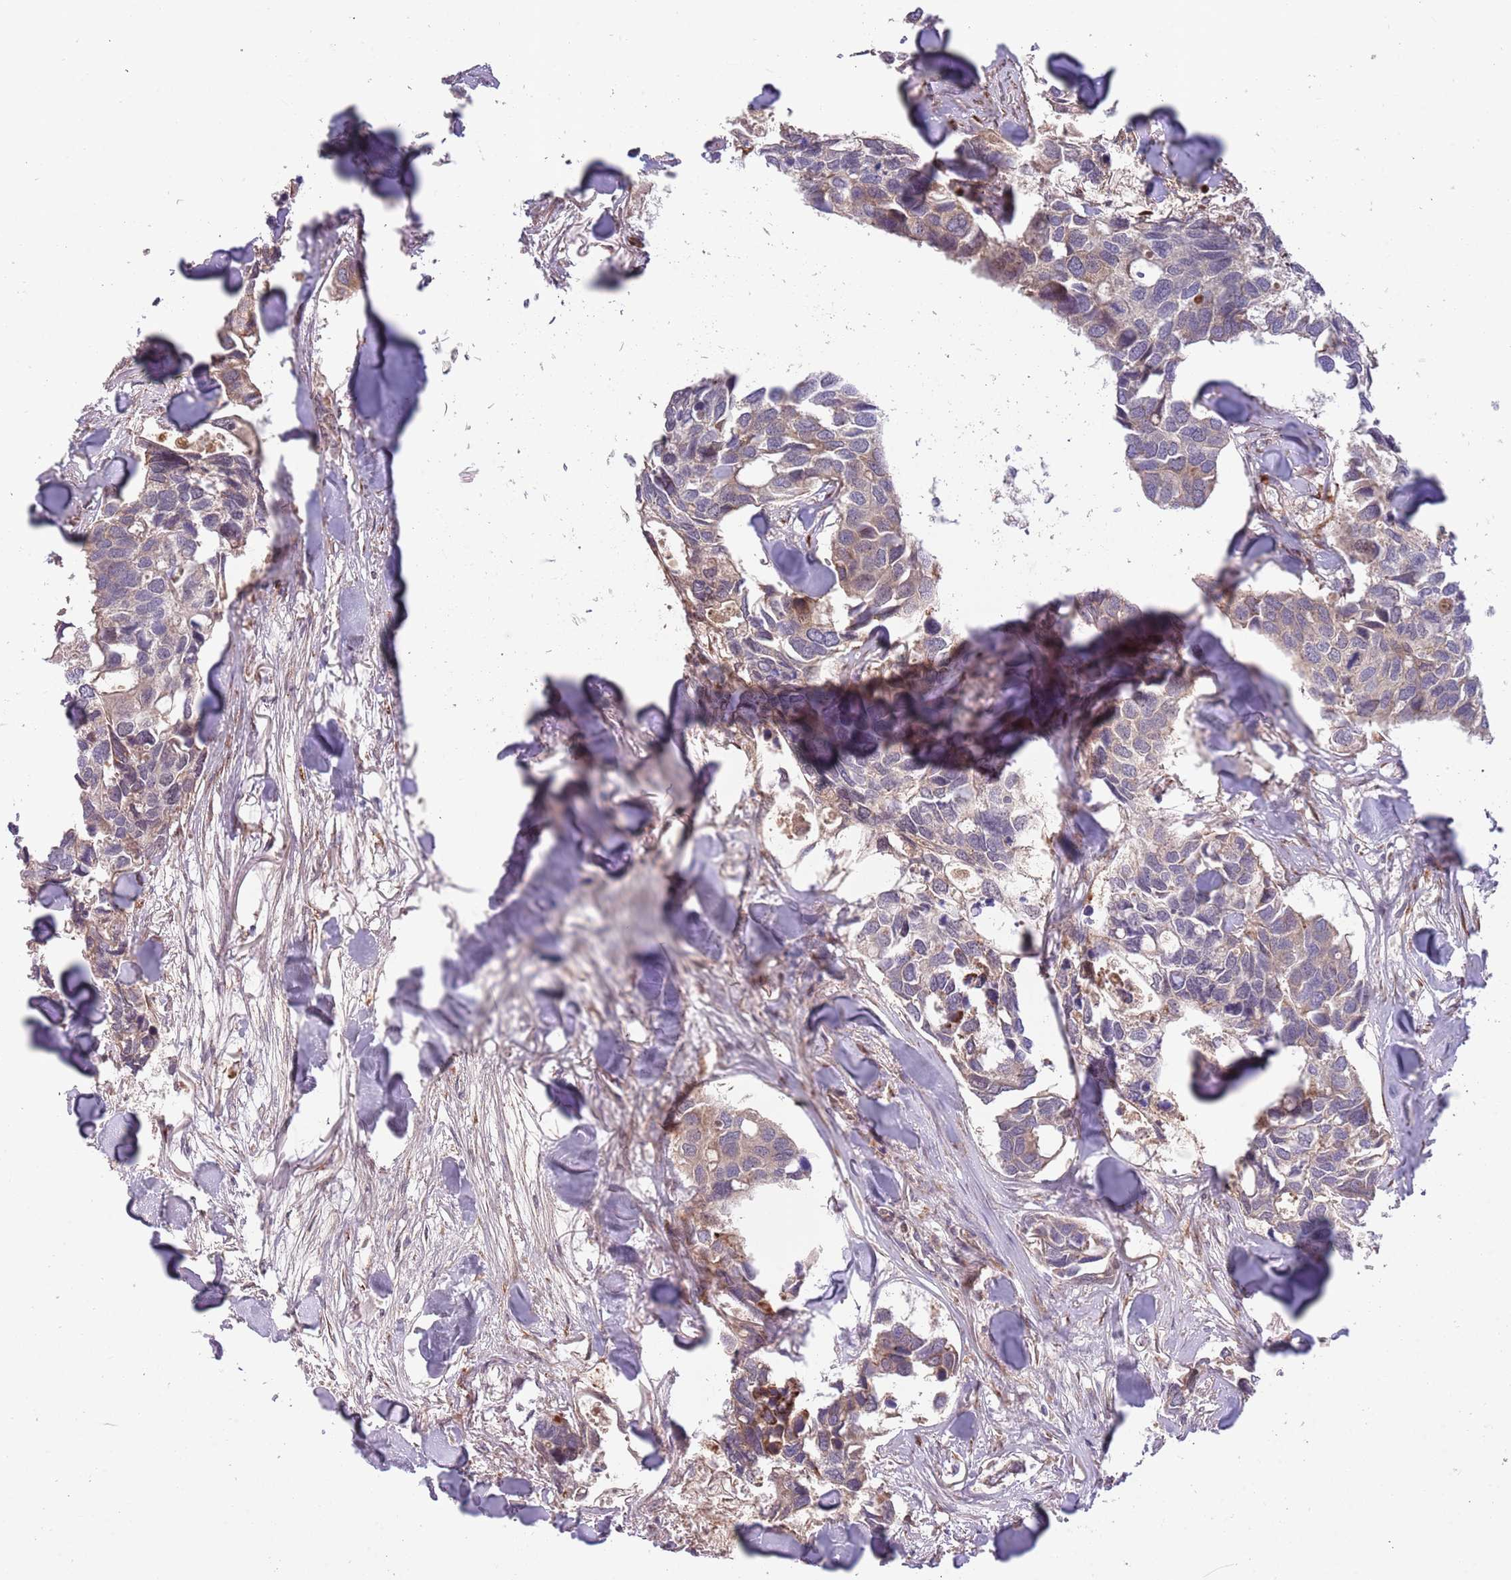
{"staining": {"intensity": "moderate", "quantity": "<25%", "location": "cytoplasmic/membranous"}, "tissue": "breast cancer", "cell_type": "Tumor cells", "image_type": "cancer", "snomed": [{"axis": "morphology", "description": "Duct carcinoma"}, {"axis": "topography", "description": "Breast"}], "caption": "IHC (DAB) staining of breast cancer (infiltrating ductal carcinoma) reveals moderate cytoplasmic/membranous protein staining in approximately <25% of tumor cells.", "gene": "NT5DC4", "patient": {"sex": "female", "age": 83}}